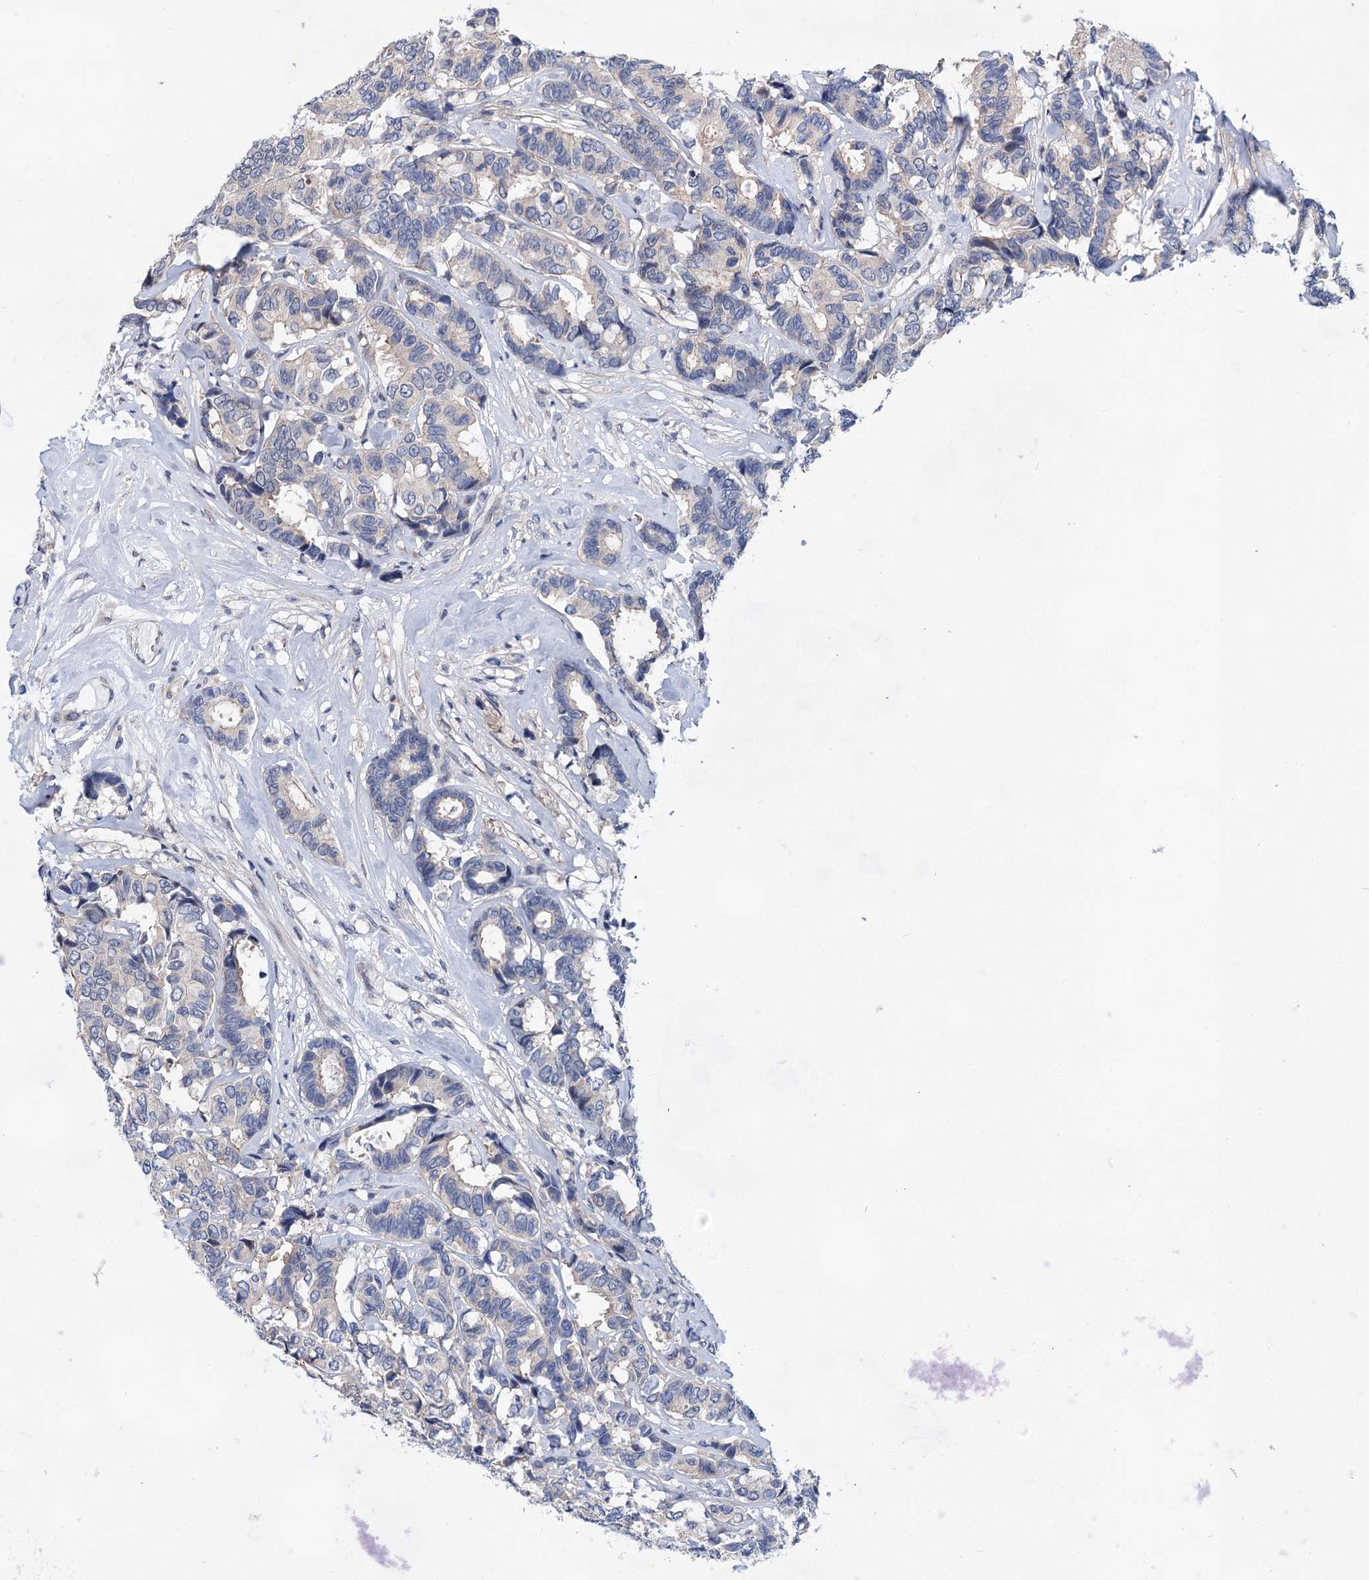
{"staining": {"intensity": "negative", "quantity": "none", "location": "none"}, "tissue": "breast cancer", "cell_type": "Tumor cells", "image_type": "cancer", "snomed": [{"axis": "morphology", "description": "Duct carcinoma"}, {"axis": "topography", "description": "Breast"}], "caption": "Image shows no significant protein expression in tumor cells of breast infiltrating ductal carcinoma.", "gene": "MORN3", "patient": {"sex": "female", "age": 87}}